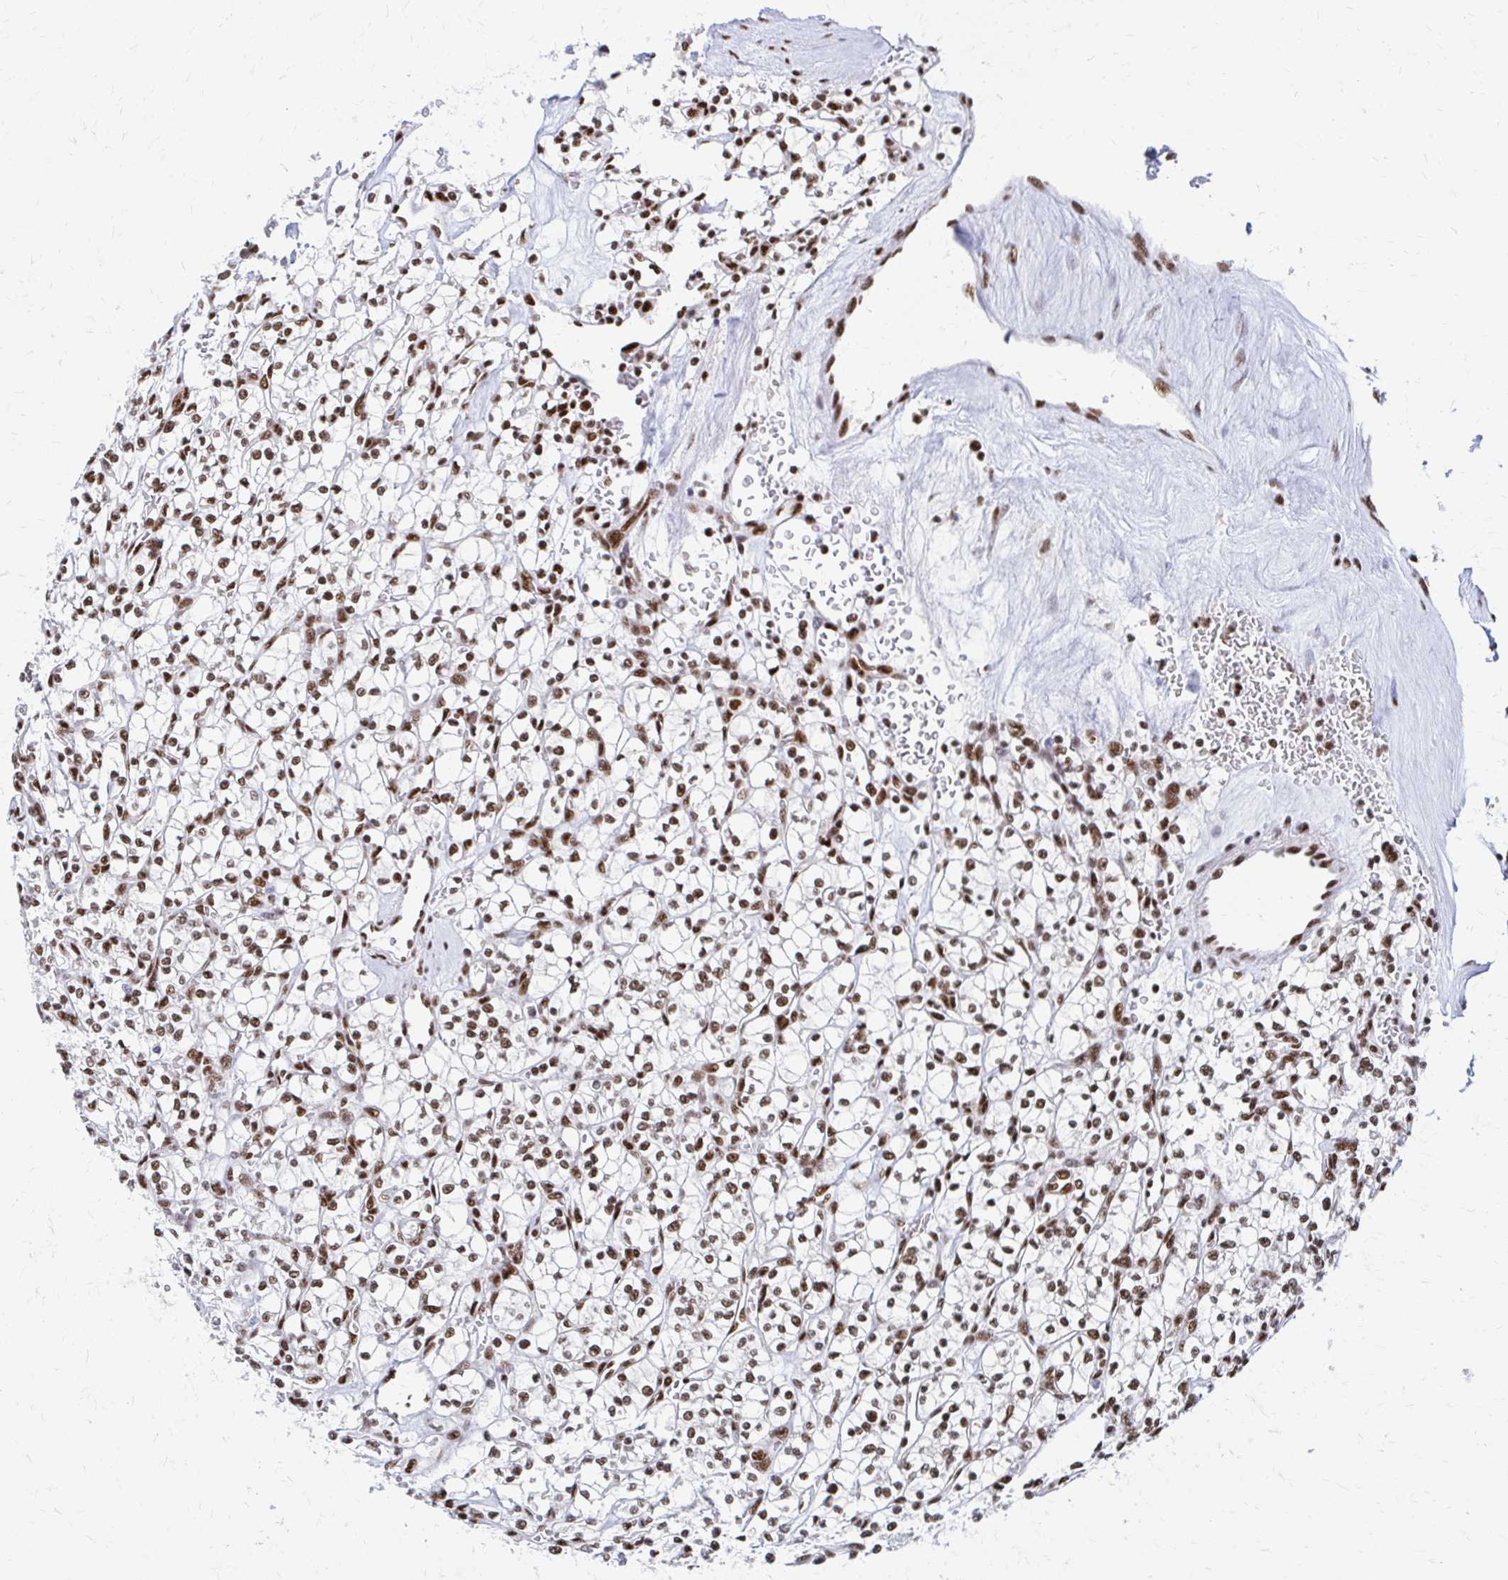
{"staining": {"intensity": "moderate", "quantity": ">75%", "location": "nuclear"}, "tissue": "renal cancer", "cell_type": "Tumor cells", "image_type": "cancer", "snomed": [{"axis": "morphology", "description": "Adenocarcinoma, NOS"}, {"axis": "topography", "description": "Kidney"}], "caption": "Protein expression analysis of human renal adenocarcinoma reveals moderate nuclear positivity in approximately >75% of tumor cells.", "gene": "CNKSR3", "patient": {"sex": "female", "age": 64}}